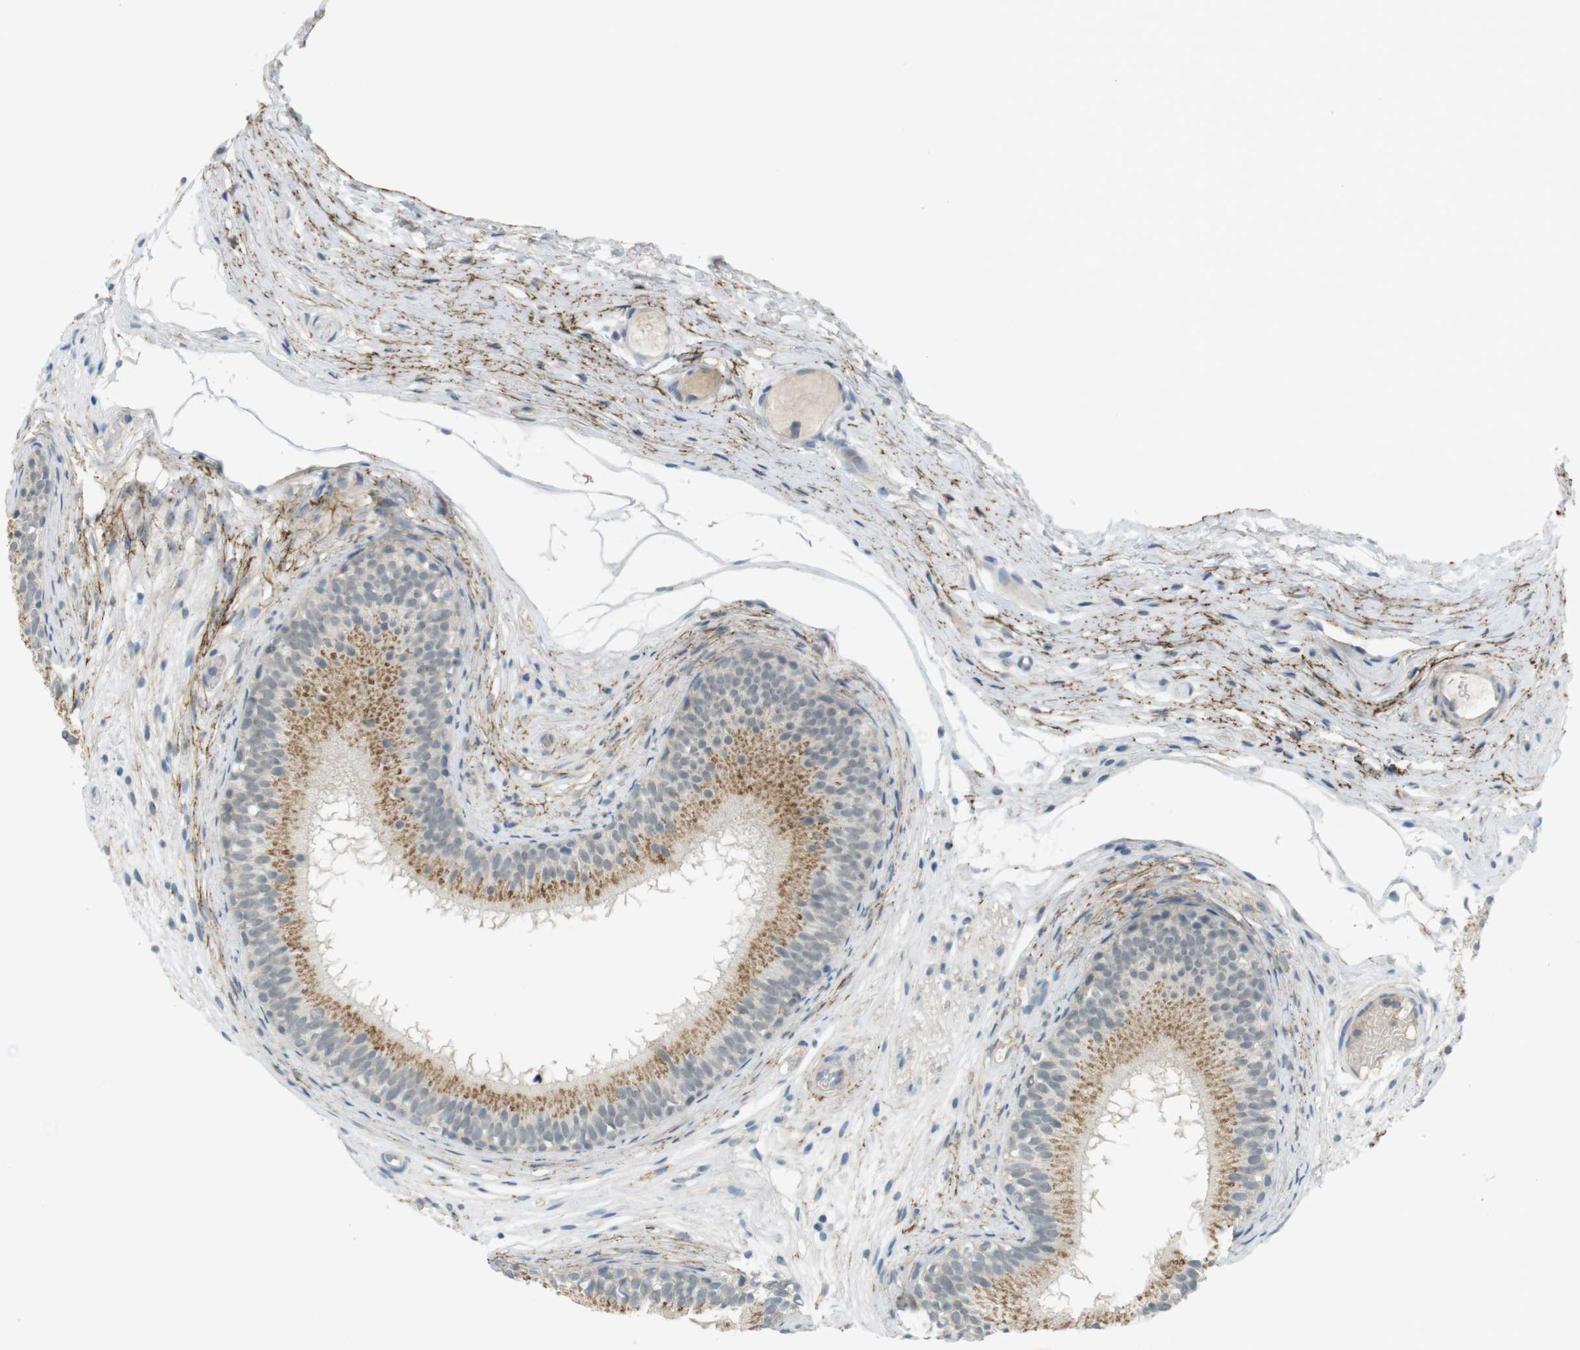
{"staining": {"intensity": "moderate", "quantity": ">75%", "location": "cytoplasmic/membranous"}, "tissue": "epididymis", "cell_type": "Glandular cells", "image_type": "normal", "snomed": [{"axis": "morphology", "description": "Normal tissue, NOS"}, {"axis": "morphology", "description": "Atrophy, NOS"}, {"axis": "topography", "description": "Testis"}, {"axis": "topography", "description": "Epididymis"}], "caption": "Human epididymis stained for a protein (brown) exhibits moderate cytoplasmic/membranous positive positivity in about >75% of glandular cells.", "gene": "UGT8", "patient": {"sex": "male", "age": 18}}